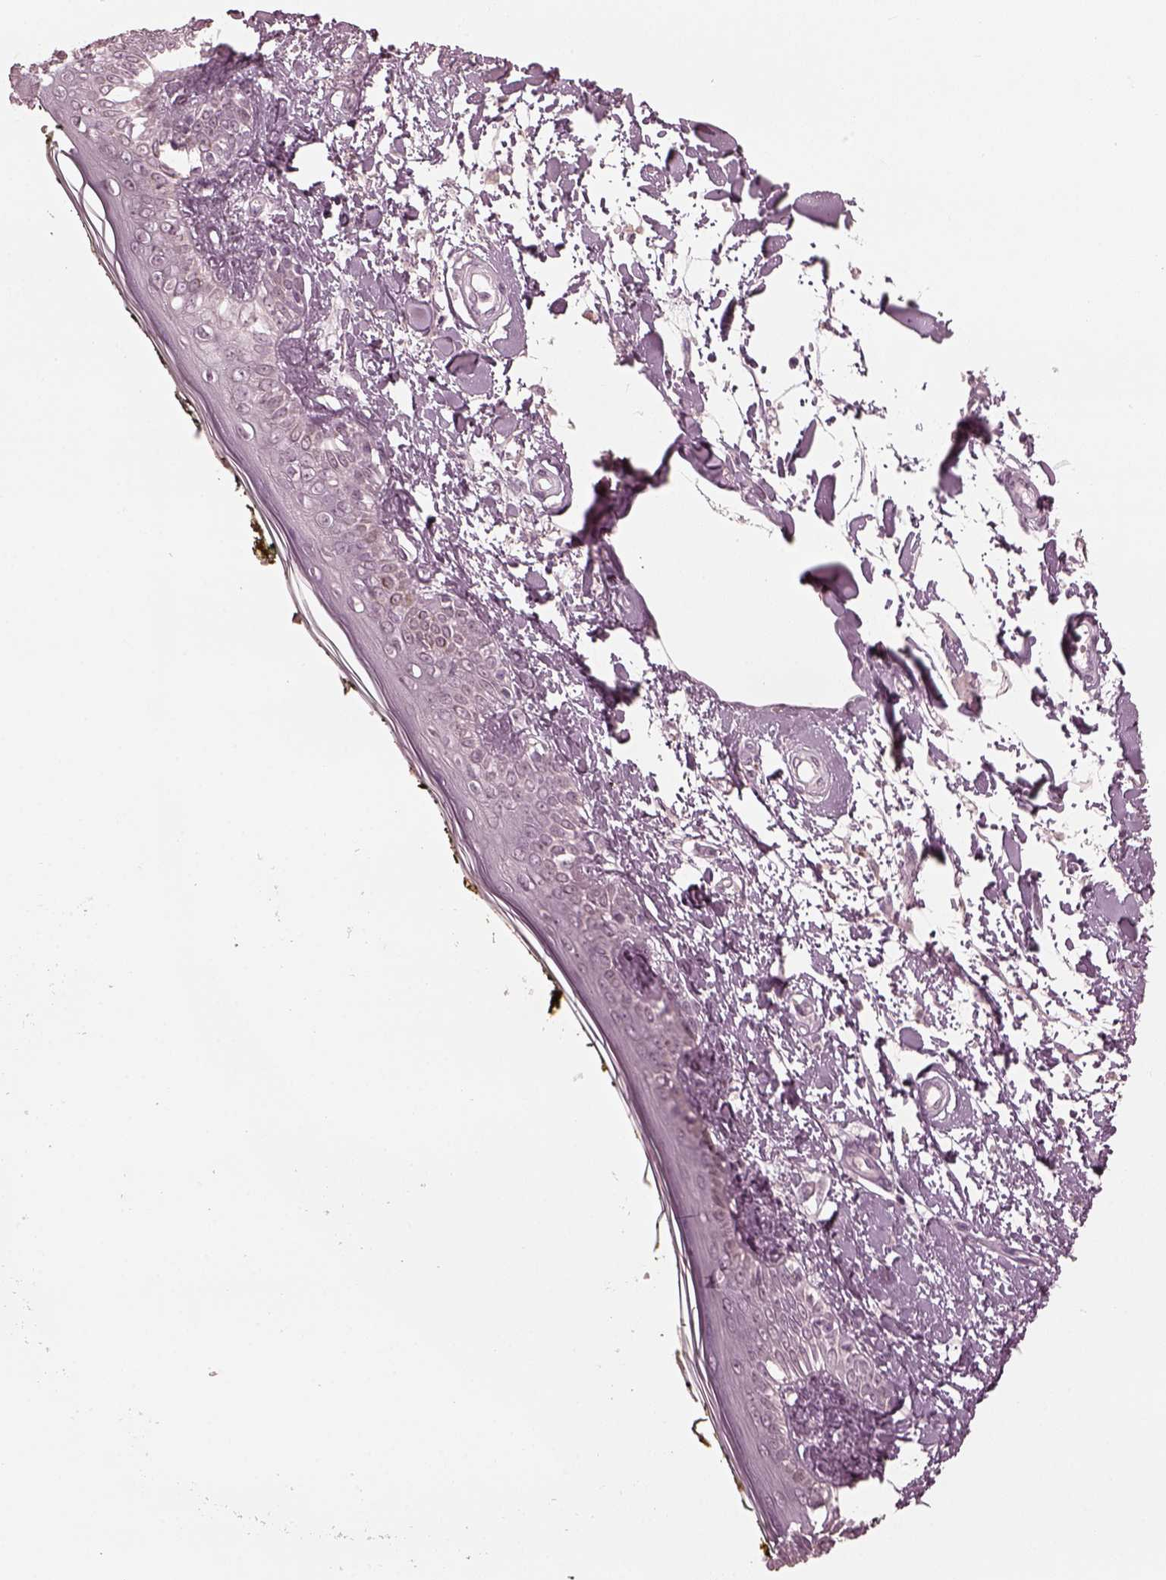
{"staining": {"intensity": "negative", "quantity": "none", "location": "none"}, "tissue": "skin", "cell_type": "Fibroblasts", "image_type": "normal", "snomed": [{"axis": "morphology", "description": "Normal tissue, NOS"}, {"axis": "topography", "description": "Skin"}], "caption": "A high-resolution photomicrograph shows immunohistochemistry staining of unremarkable skin, which displays no significant expression in fibroblasts. (Brightfield microscopy of DAB (3,3'-diaminobenzidine) immunohistochemistry (IHC) at high magnification).", "gene": "CCDC170", "patient": {"sex": "male", "age": 76}}